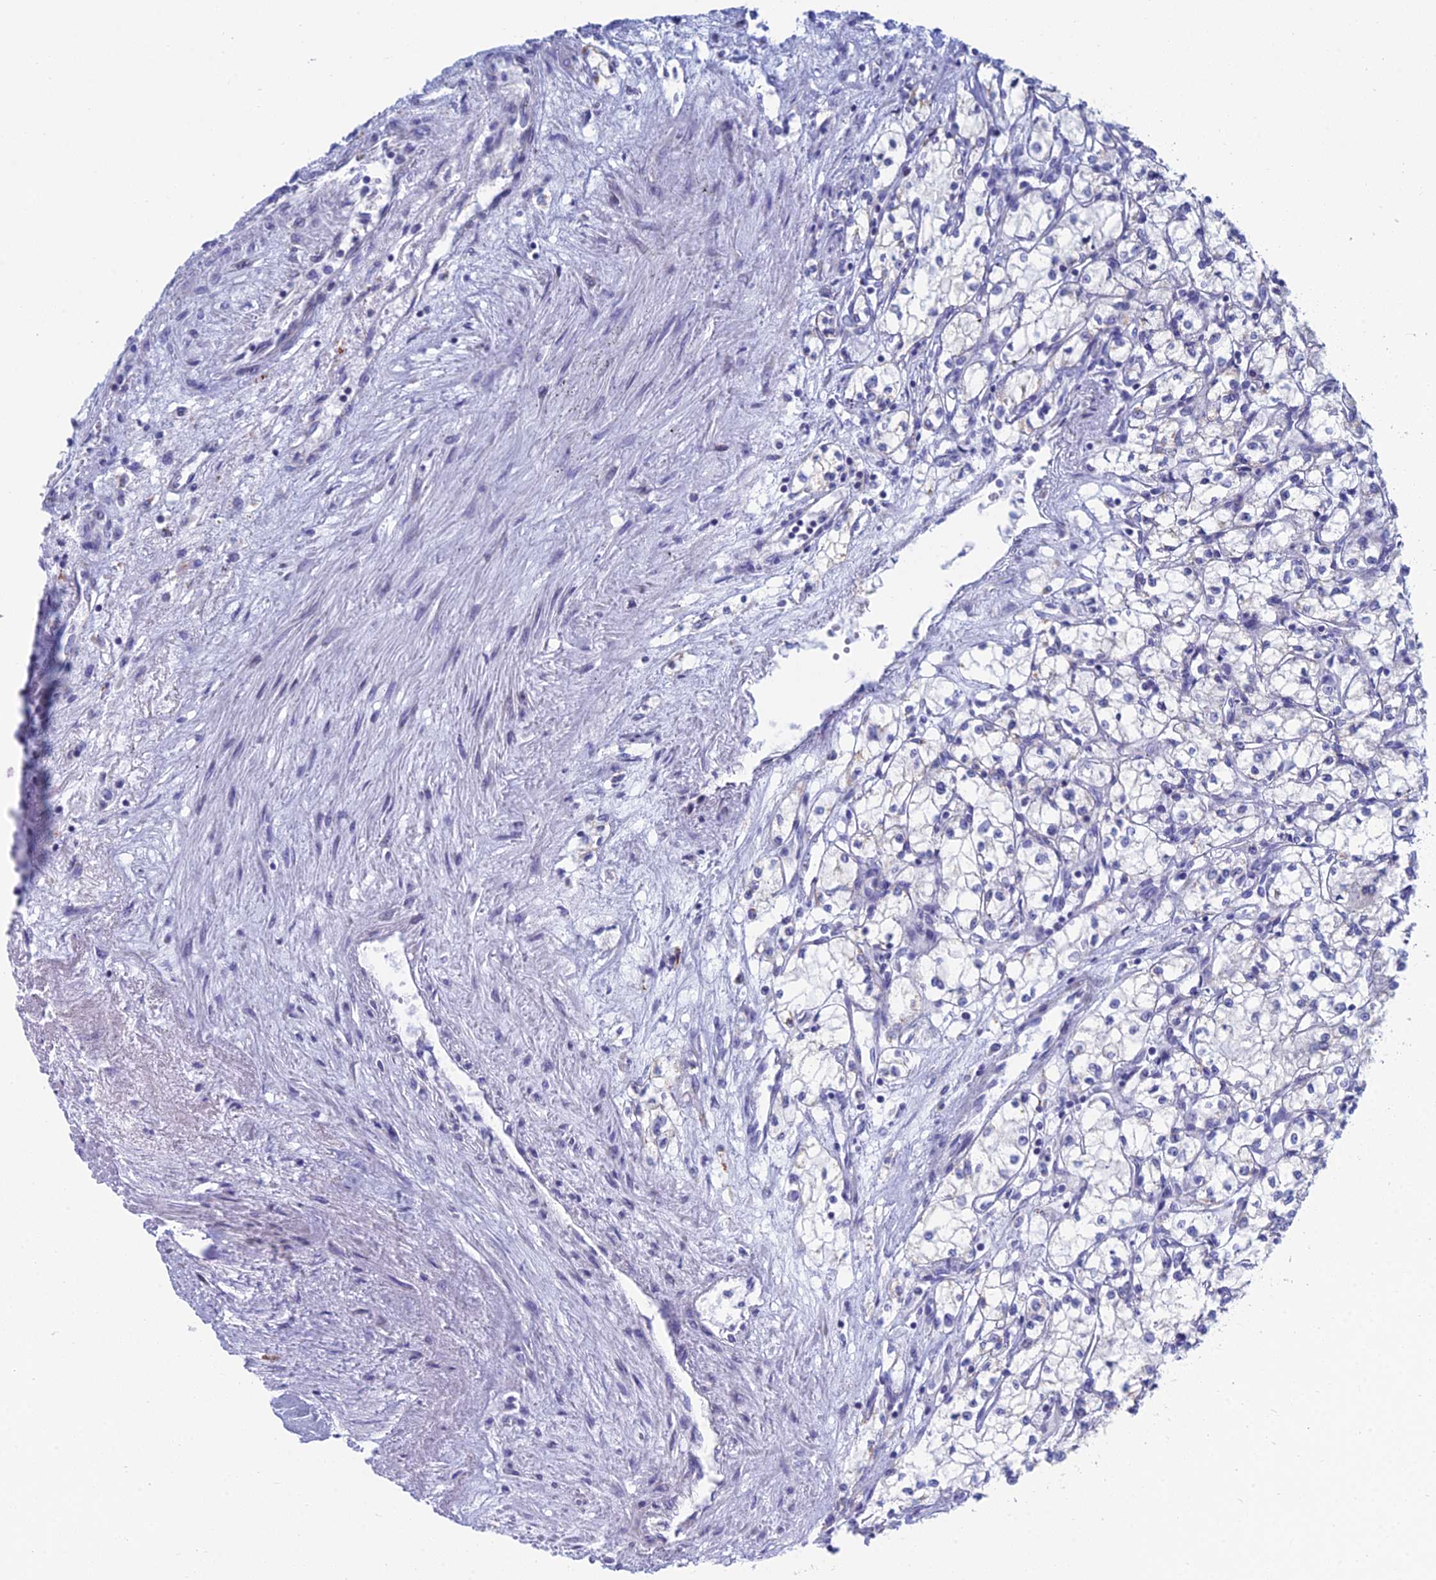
{"staining": {"intensity": "negative", "quantity": "none", "location": "none"}, "tissue": "renal cancer", "cell_type": "Tumor cells", "image_type": "cancer", "snomed": [{"axis": "morphology", "description": "Adenocarcinoma, NOS"}, {"axis": "topography", "description": "Kidney"}], "caption": "Image shows no significant protein expression in tumor cells of adenocarcinoma (renal). (DAB immunohistochemistry (IHC) with hematoxylin counter stain).", "gene": "CFAP210", "patient": {"sex": "male", "age": 59}}